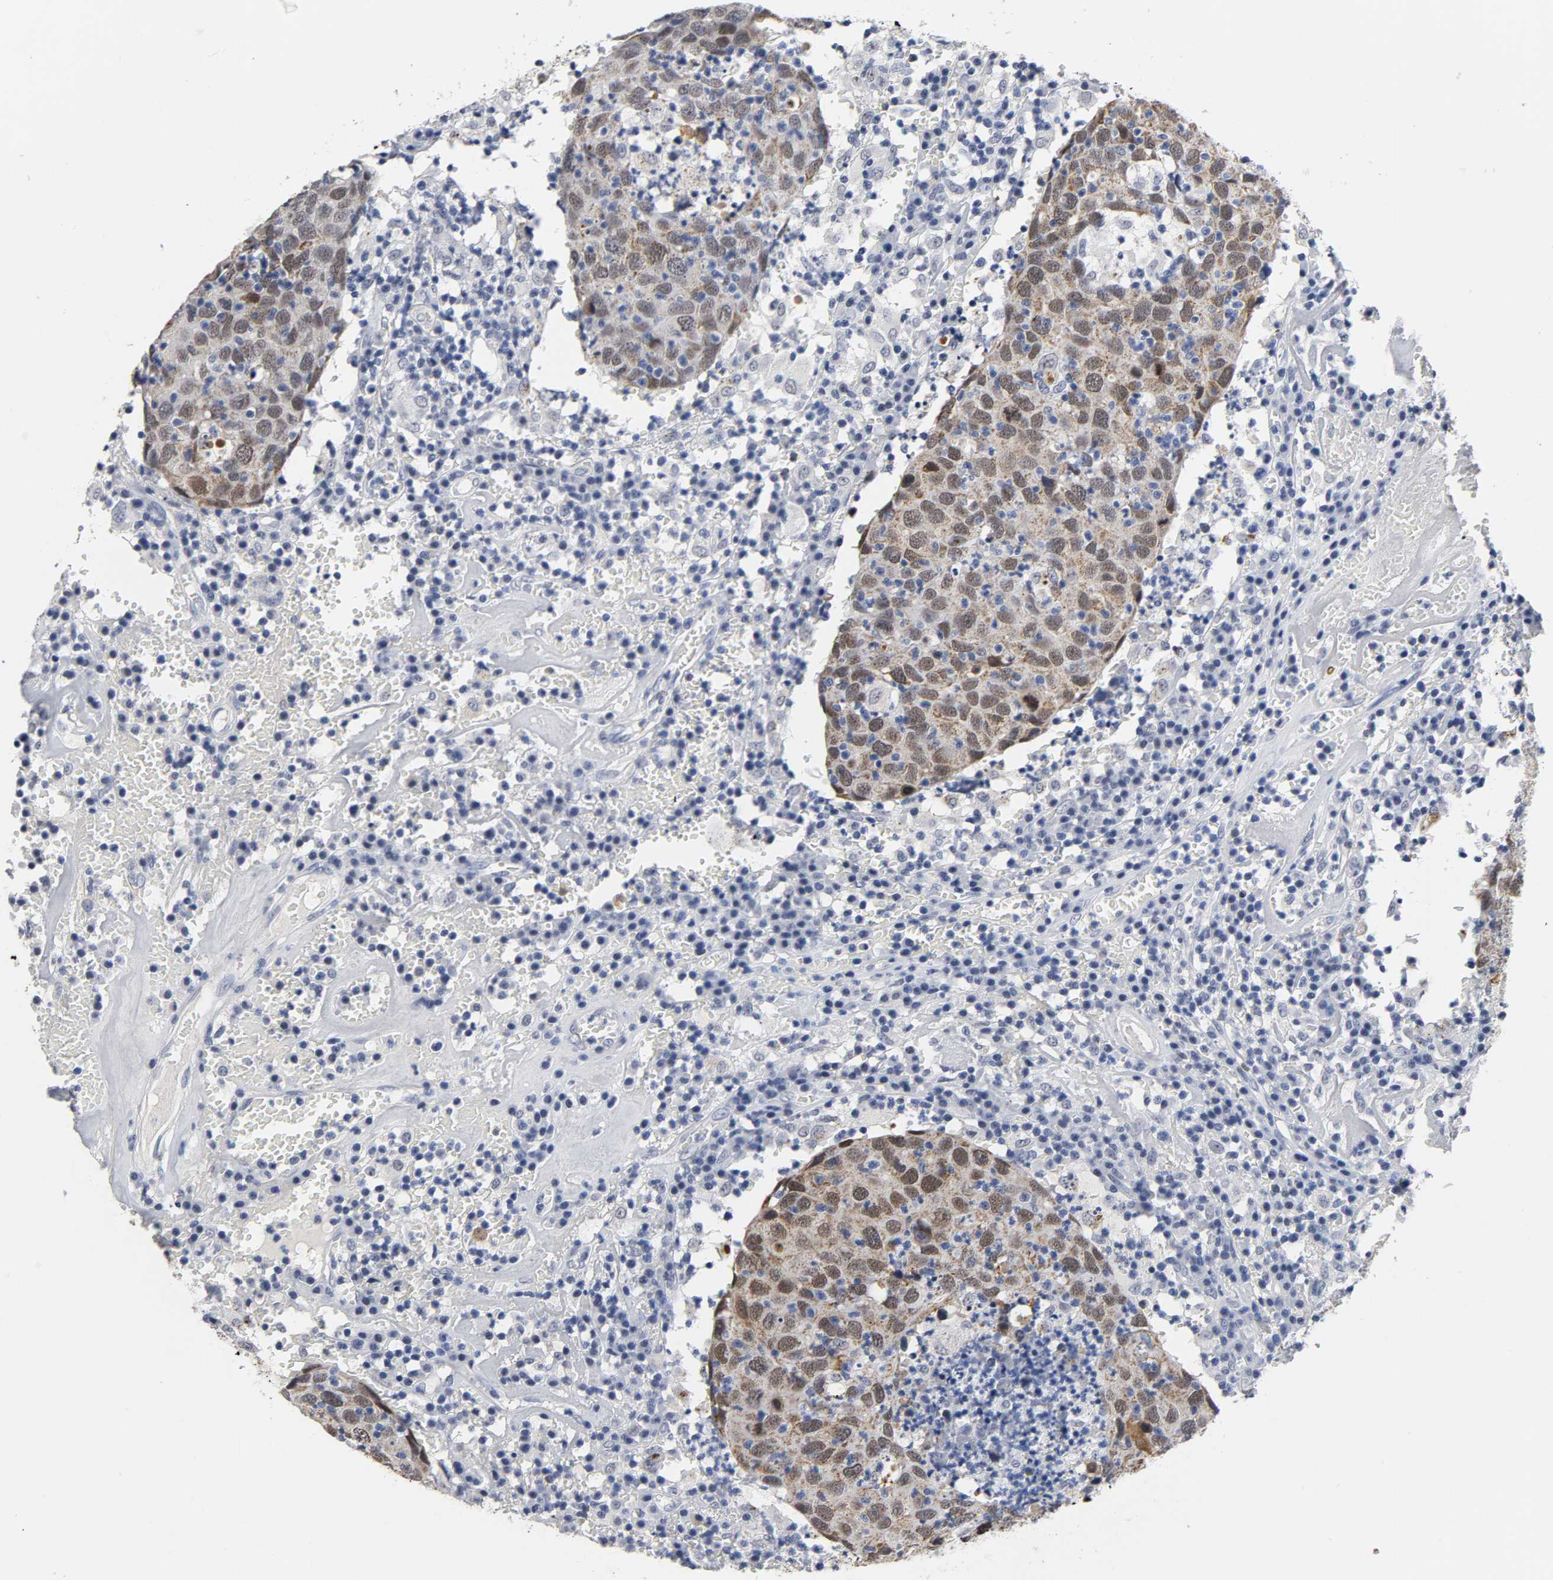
{"staining": {"intensity": "strong", "quantity": ">75%", "location": "cytoplasmic/membranous,nuclear"}, "tissue": "head and neck cancer", "cell_type": "Tumor cells", "image_type": "cancer", "snomed": [{"axis": "morphology", "description": "Adenocarcinoma, NOS"}, {"axis": "topography", "description": "Salivary gland"}, {"axis": "topography", "description": "Head-Neck"}], "caption": "Tumor cells exhibit high levels of strong cytoplasmic/membranous and nuclear positivity in approximately >75% of cells in human adenocarcinoma (head and neck). The staining was performed using DAB, with brown indicating positive protein expression. Nuclei are stained blue with hematoxylin.", "gene": "GRHL2", "patient": {"sex": "female", "age": 65}}